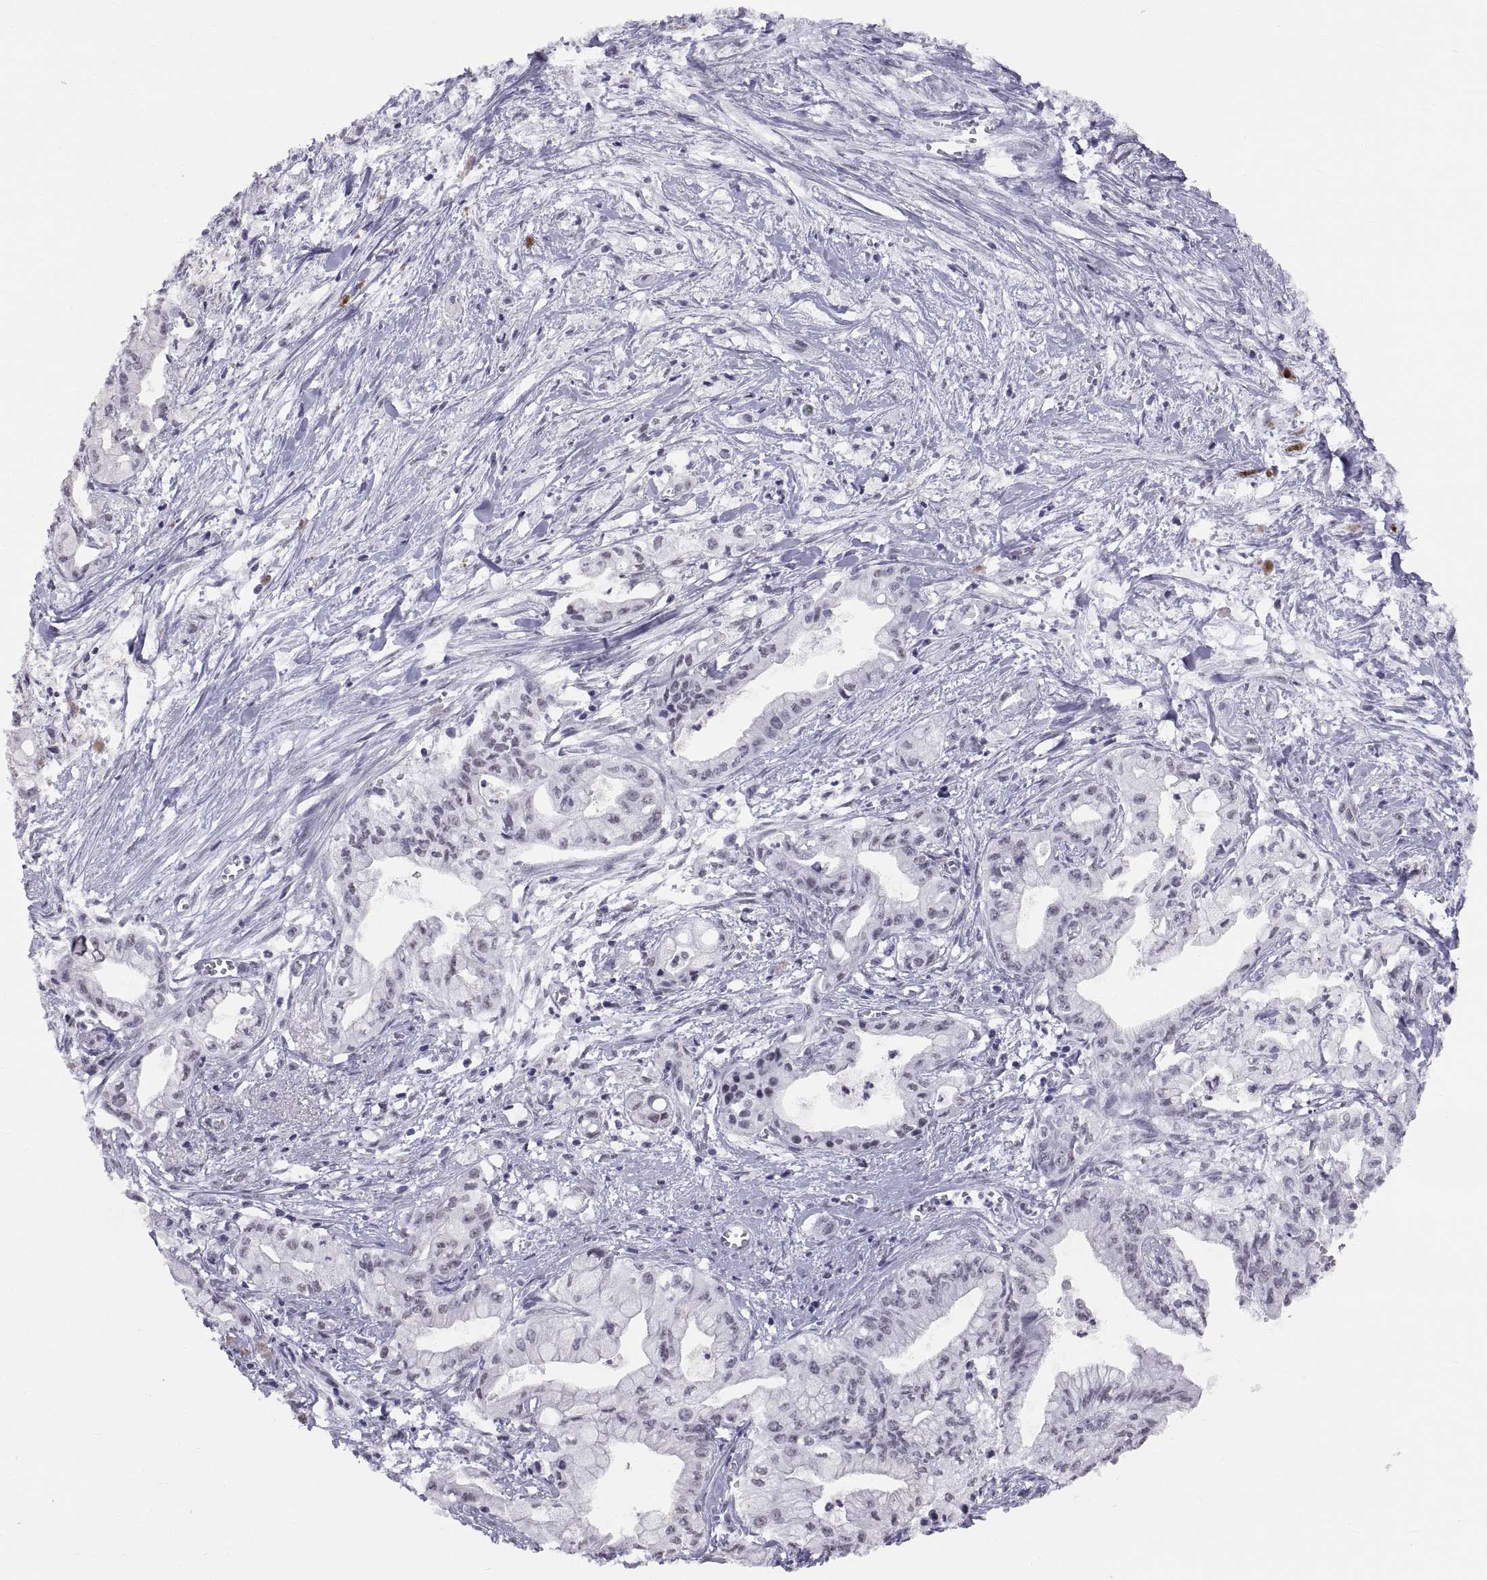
{"staining": {"intensity": "negative", "quantity": "none", "location": "none"}, "tissue": "pancreatic cancer", "cell_type": "Tumor cells", "image_type": "cancer", "snomed": [{"axis": "morphology", "description": "Adenocarcinoma, NOS"}, {"axis": "topography", "description": "Pancreas"}], "caption": "High magnification brightfield microscopy of pancreatic cancer (adenocarcinoma) stained with DAB (brown) and counterstained with hematoxylin (blue): tumor cells show no significant staining. The staining was performed using DAB (3,3'-diaminobenzidine) to visualize the protein expression in brown, while the nuclei were stained in blue with hematoxylin (Magnification: 20x).", "gene": "NEUROD6", "patient": {"sex": "male", "age": 71}}